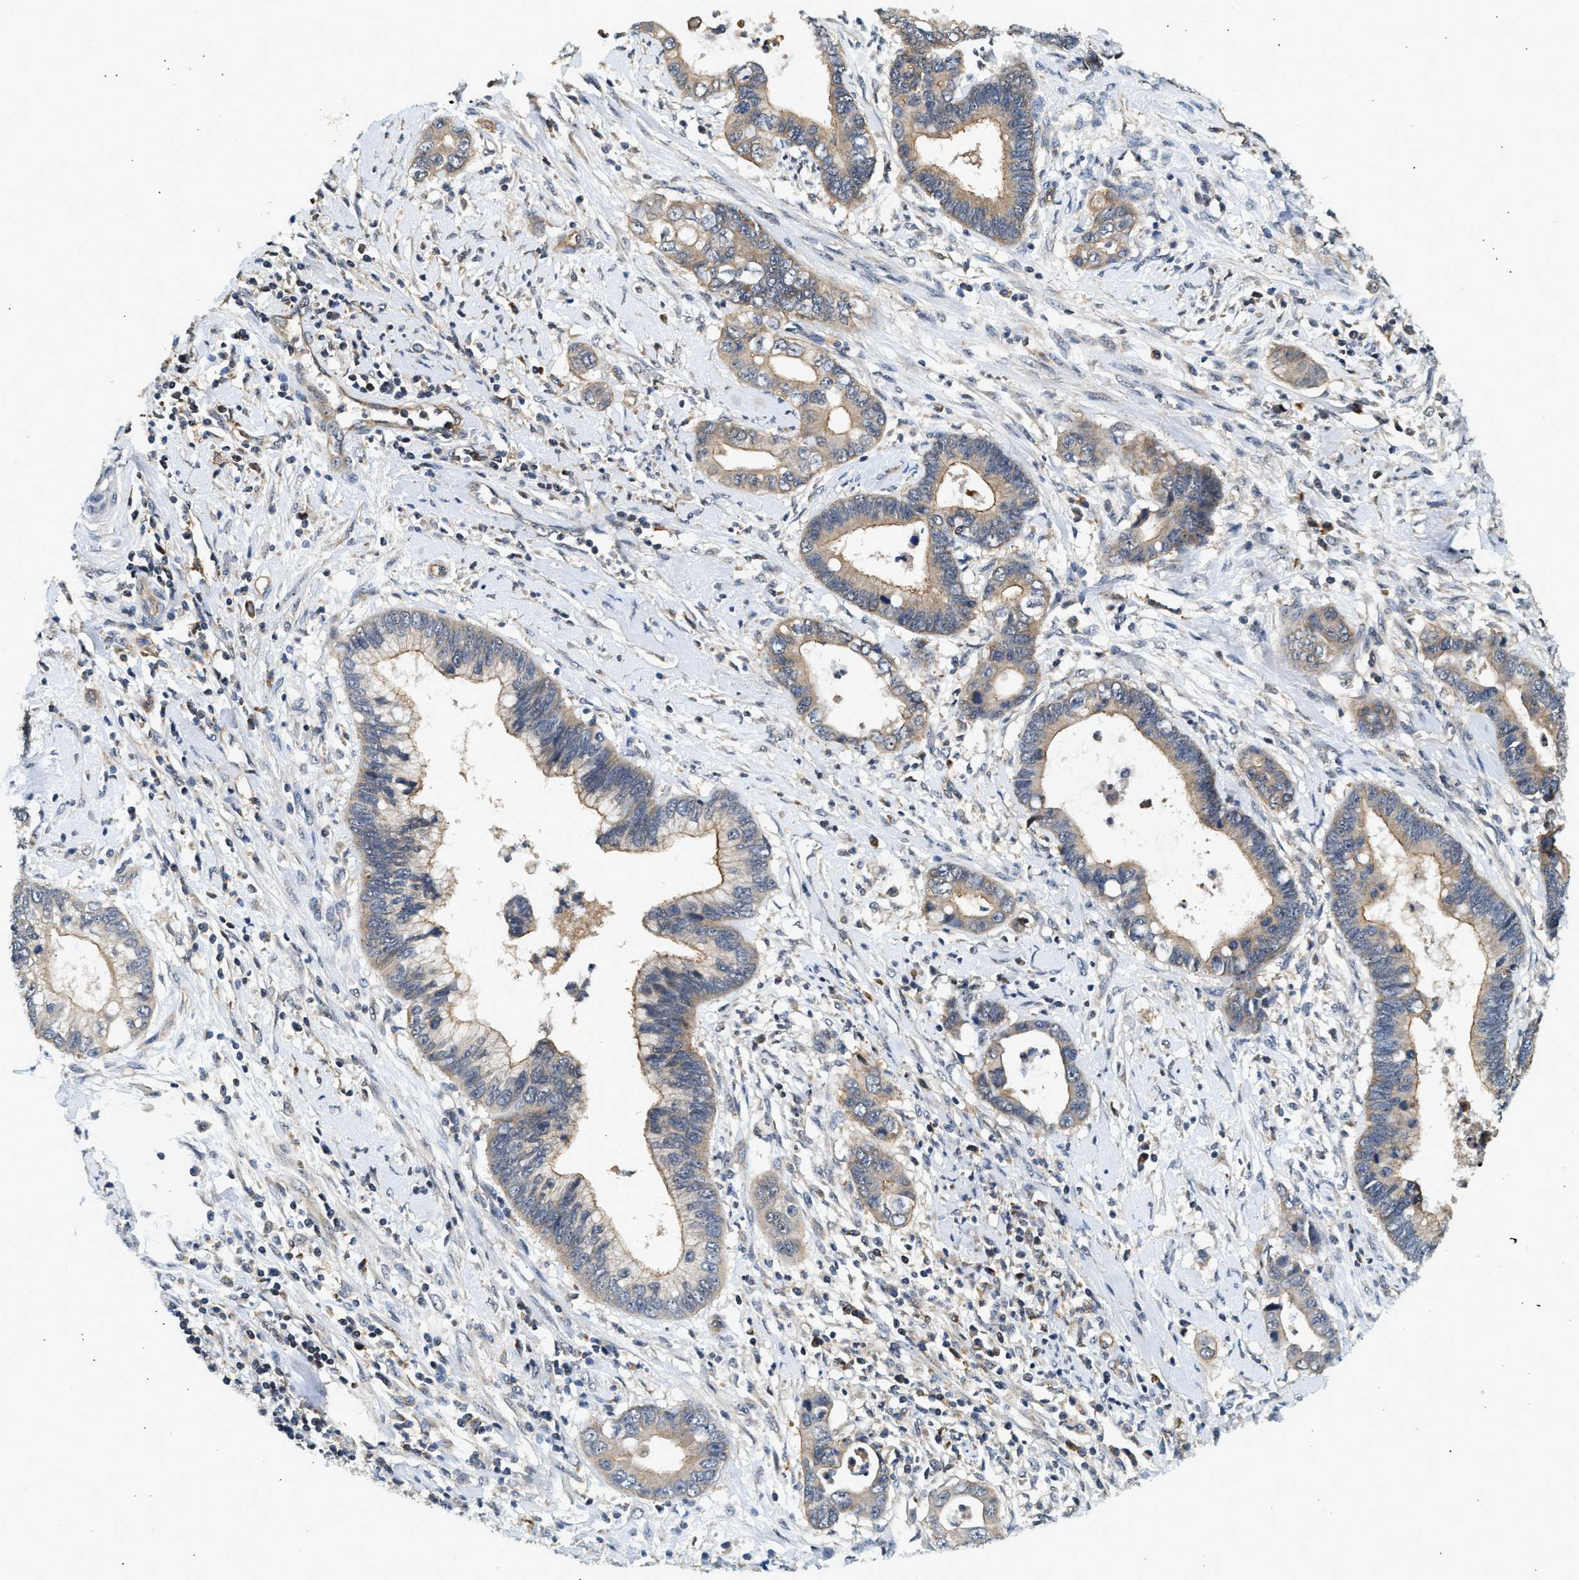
{"staining": {"intensity": "moderate", "quantity": "25%-75%", "location": "cytoplasmic/membranous"}, "tissue": "cervical cancer", "cell_type": "Tumor cells", "image_type": "cancer", "snomed": [{"axis": "morphology", "description": "Adenocarcinoma, NOS"}, {"axis": "topography", "description": "Cervix"}], "caption": "A medium amount of moderate cytoplasmic/membranous staining is appreciated in approximately 25%-75% of tumor cells in cervical adenocarcinoma tissue.", "gene": "DUSP14", "patient": {"sex": "female", "age": 44}}